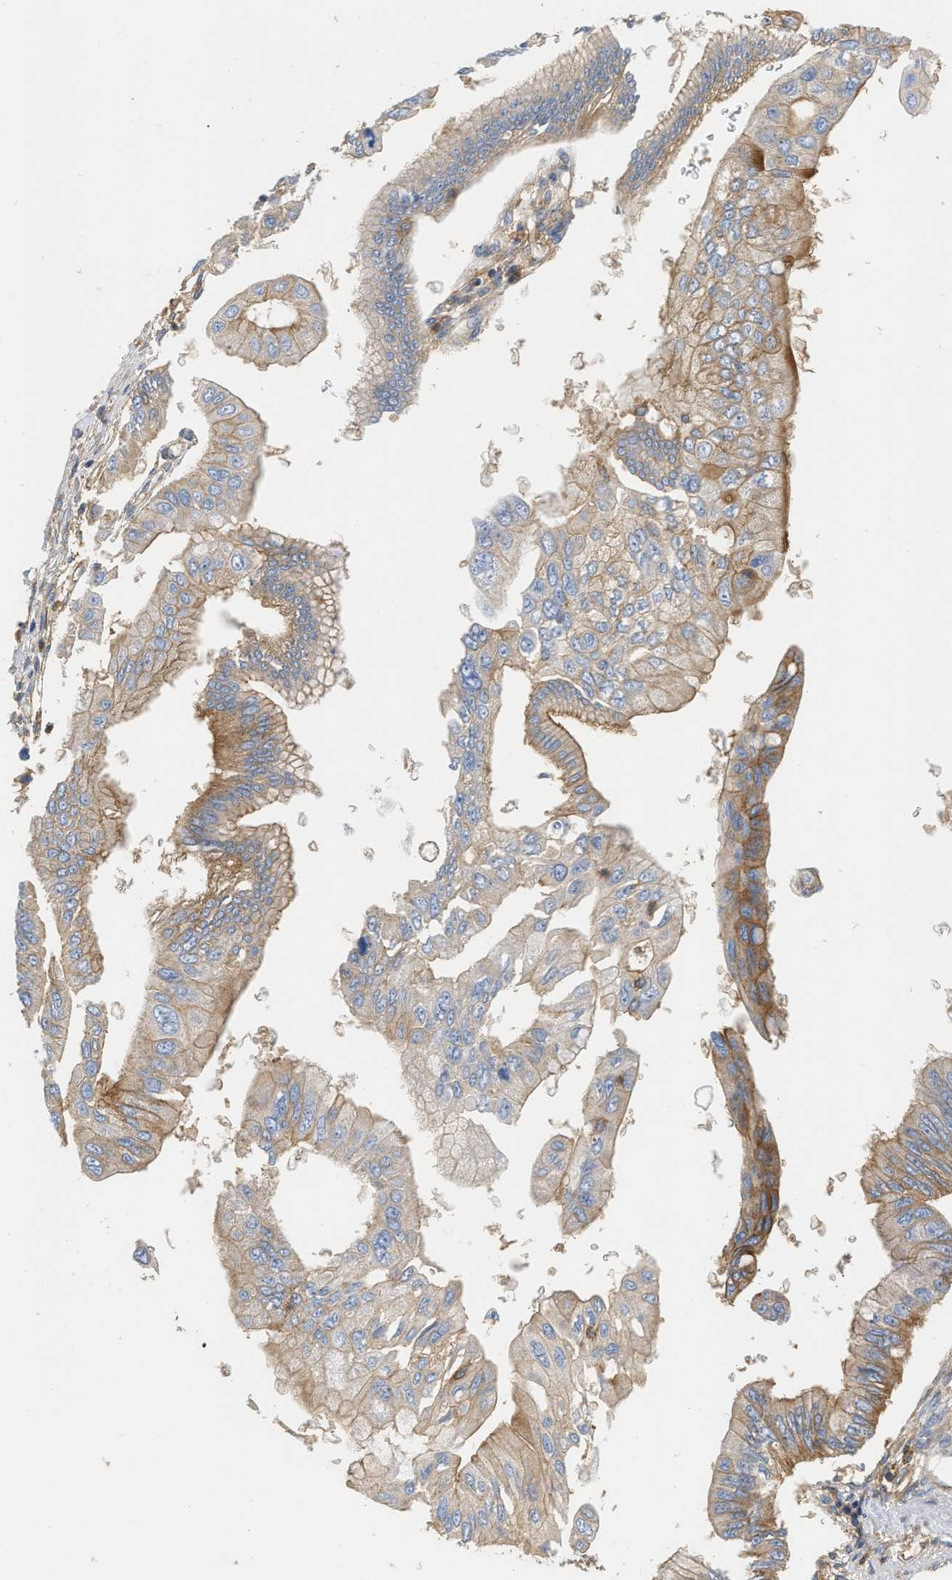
{"staining": {"intensity": "moderate", "quantity": ">75%", "location": "cytoplasmic/membranous"}, "tissue": "pancreatic cancer", "cell_type": "Tumor cells", "image_type": "cancer", "snomed": [{"axis": "morphology", "description": "Adenocarcinoma, NOS"}, {"axis": "topography", "description": "Pancreas"}], "caption": "Human adenocarcinoma (pancreatic) stained with a protein marker displays moderate staining in tumor cells.", "gene": "GNB4", "patient": {"sex": "female", "age": 77}}